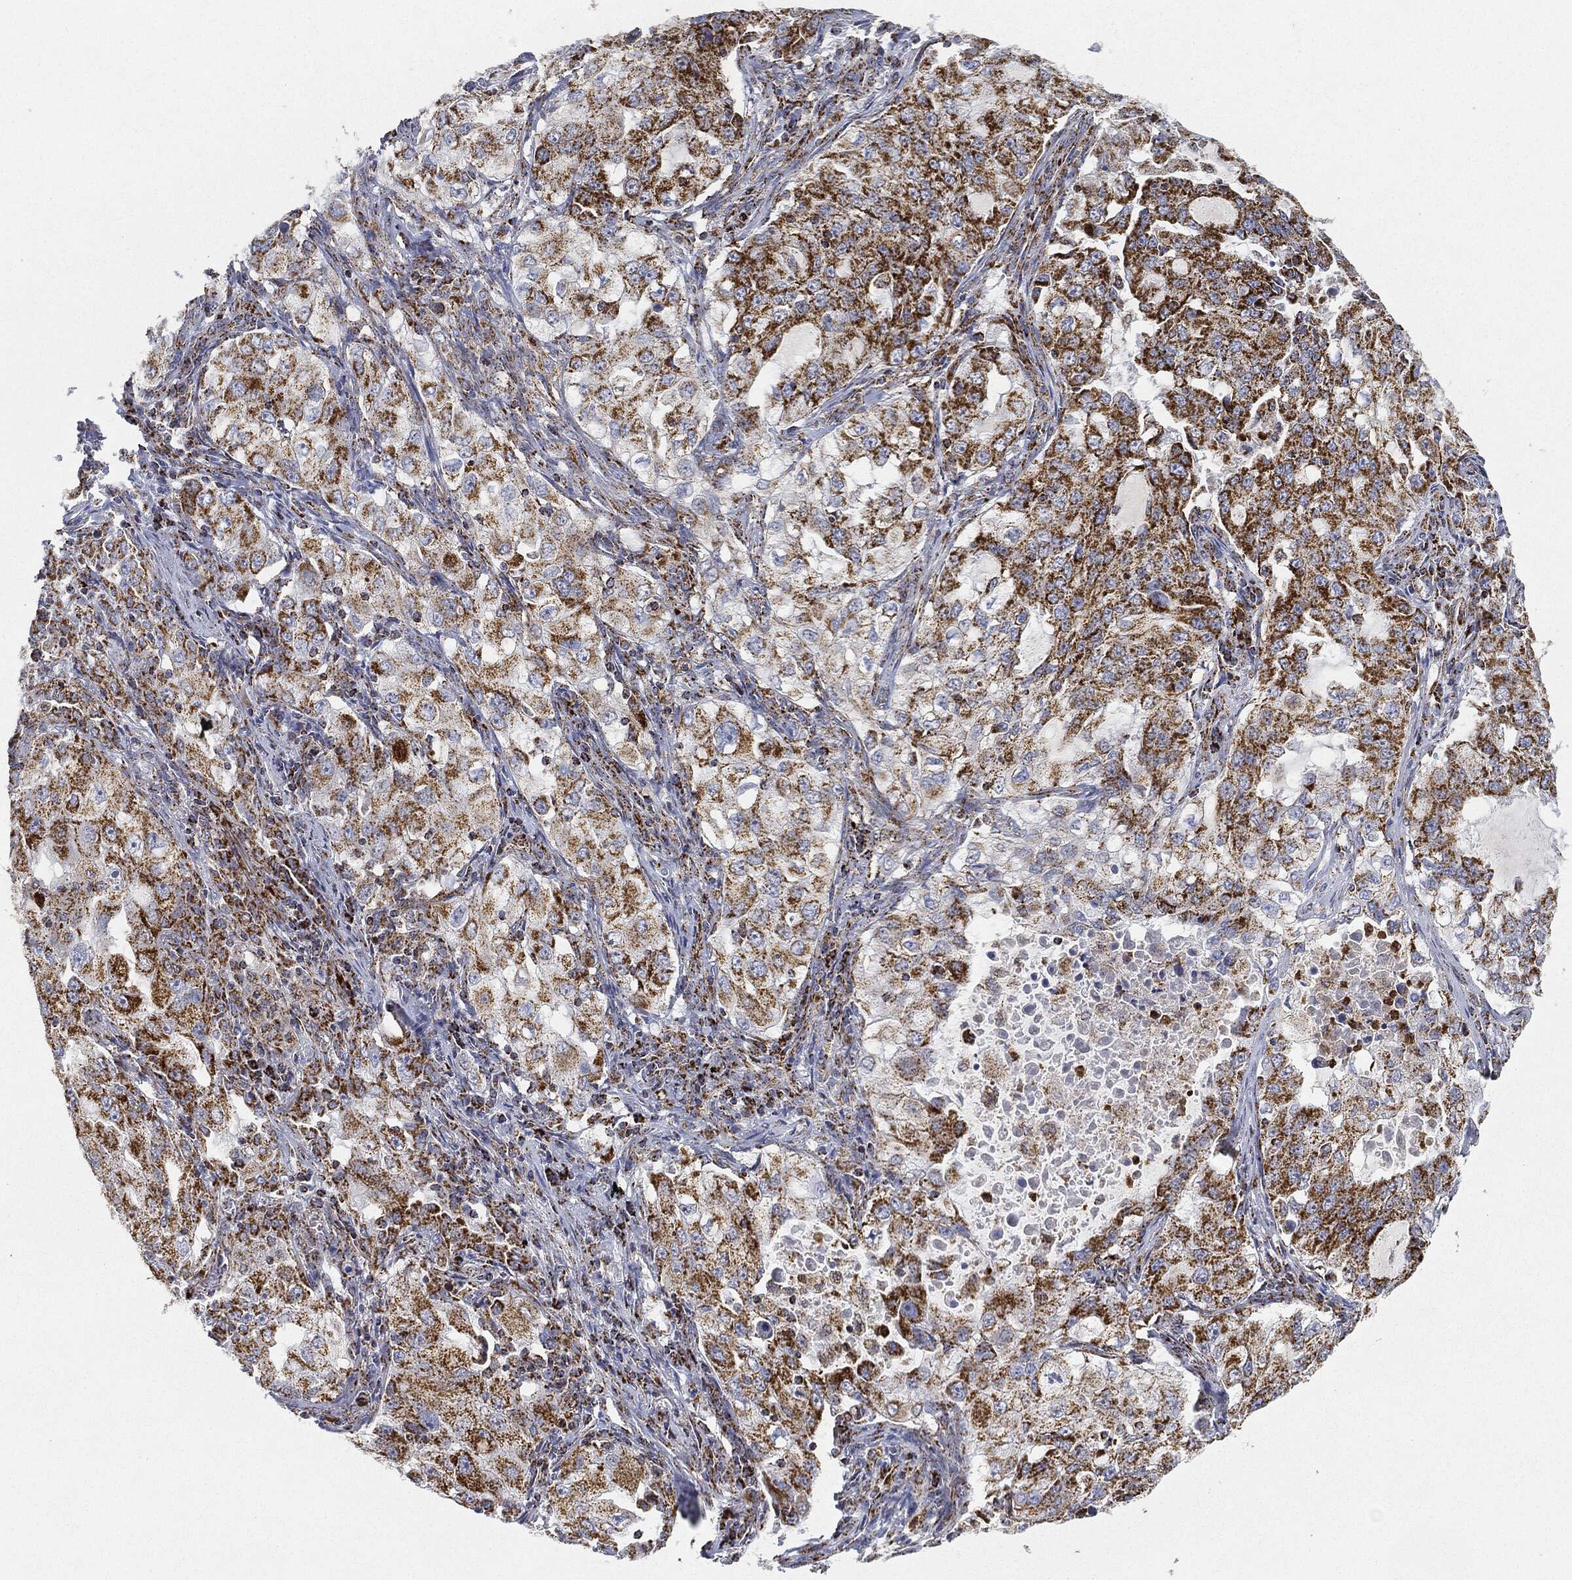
{"staining": {"intensity": "strong", "quantity": ">75%", "location": "cytoplasmic/membranous"}, "tissue": "lung cancer", "cell_type": "Tumor cells", "image_type": "cancer", "snomed": [{"axis": "morphology", "description": "Adenocarcinoma, NOS"}, {"axis": "topography", "description": "Lung"}], "caption": "This micrograph demonstrates IHC staining of human lung cancer, with high strong cytoplasmic/membranous positivity in about >75% of tumor cells.", "gene": "CAPN15", "patient": {"sex": "female", "age": 61}}